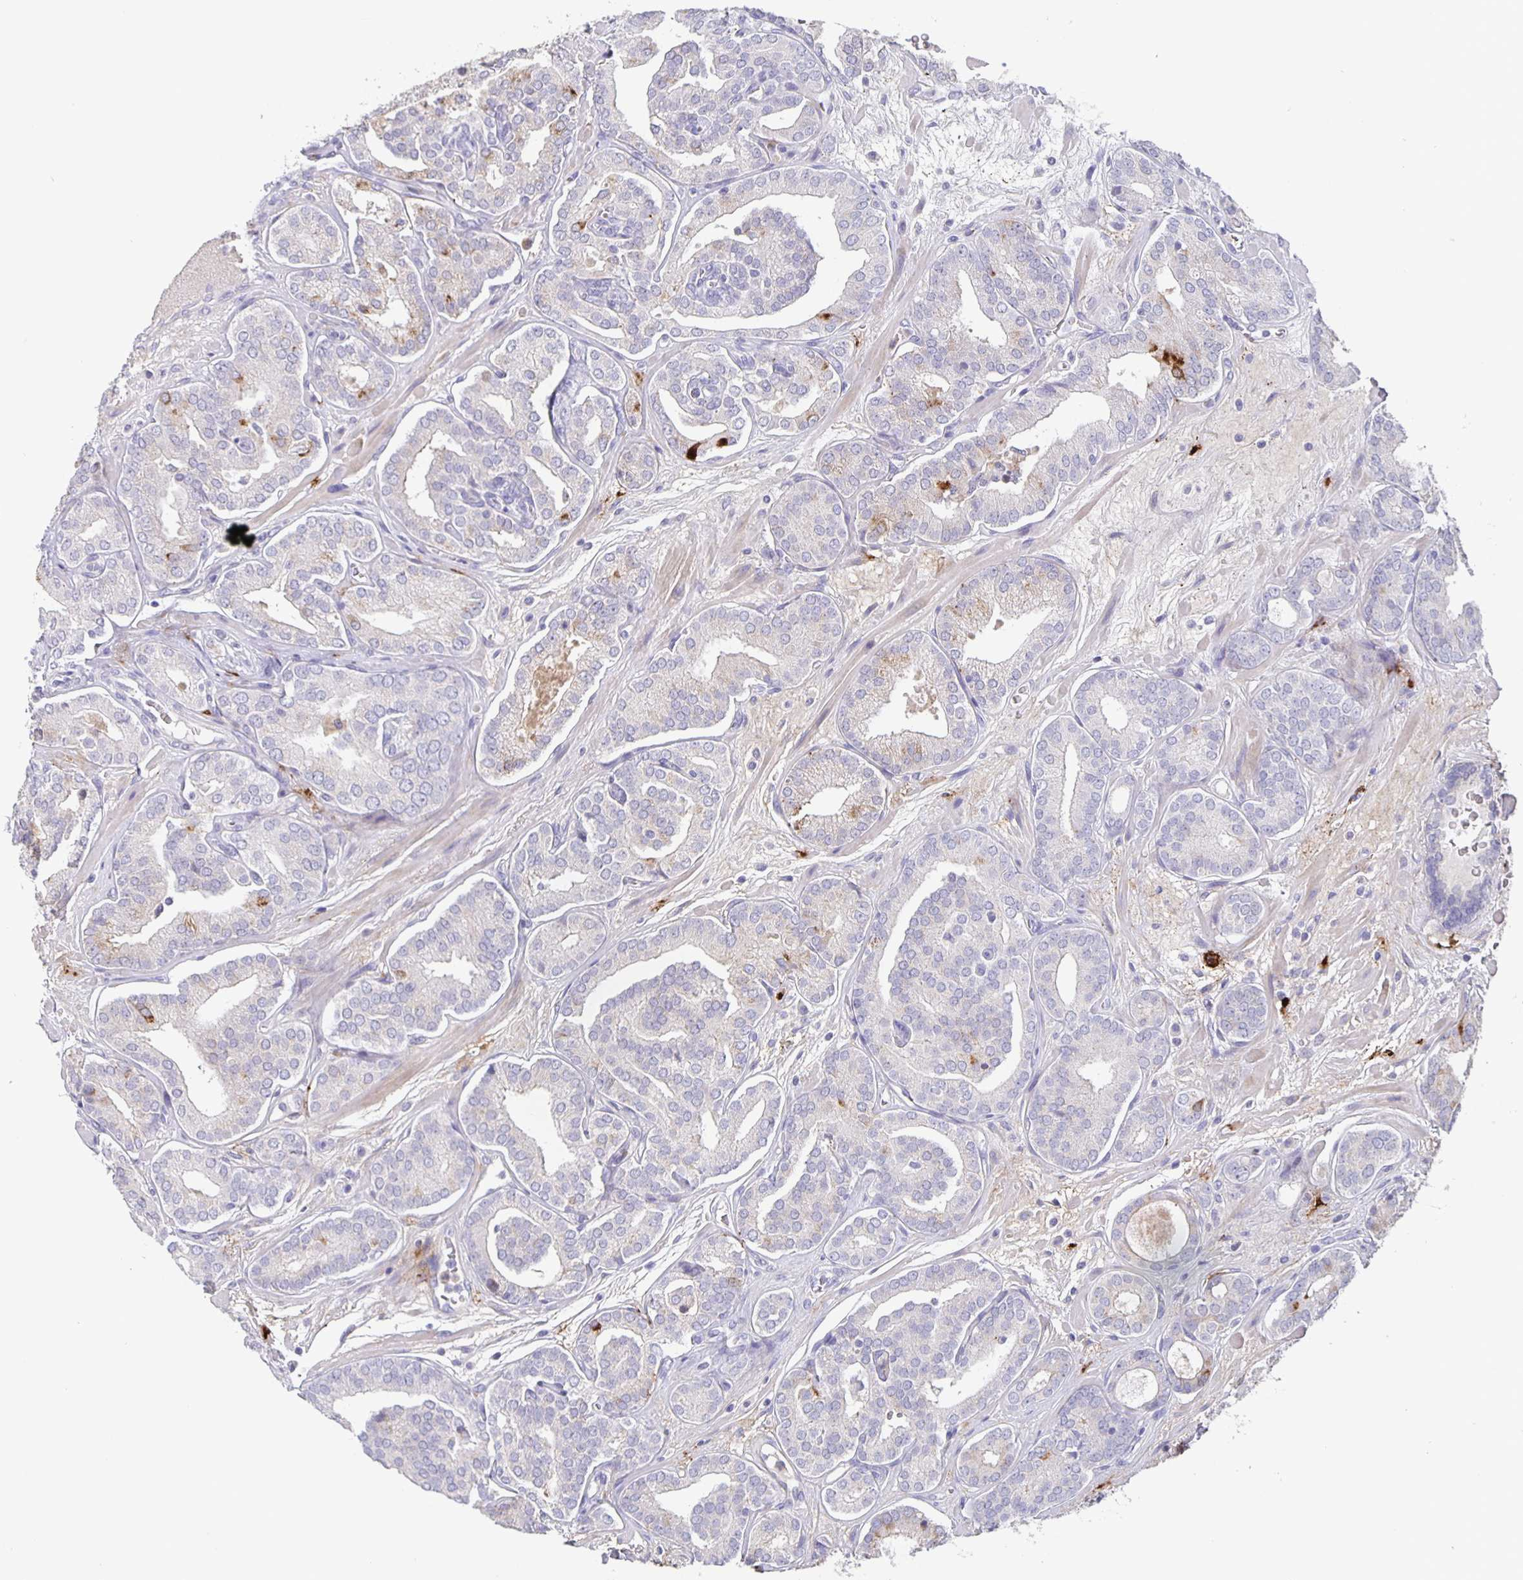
{"staining": {"intensity": "moderate", "quantity": "25%-75%", "location": "cytoplasmic/membranous"}, "tissue": "prostate cancer", "cell_type": "Tumor cells", "image_type": "cancer", "snomed": [{"axis": "morphology", "description": "Adenocarcinoma, High grade"}, {"axis": "topography", "description": "Prostate"}], "caption": "IHC (DAB (3,3'-diaminobenzidine)) staining of human prostate cancer shows moderate cytoplasmic/membranous protein positivity in approximately 25%-75% of tumor cells.", "gene": "GDF15", "patient": {"sex": "male", "age": 66}}